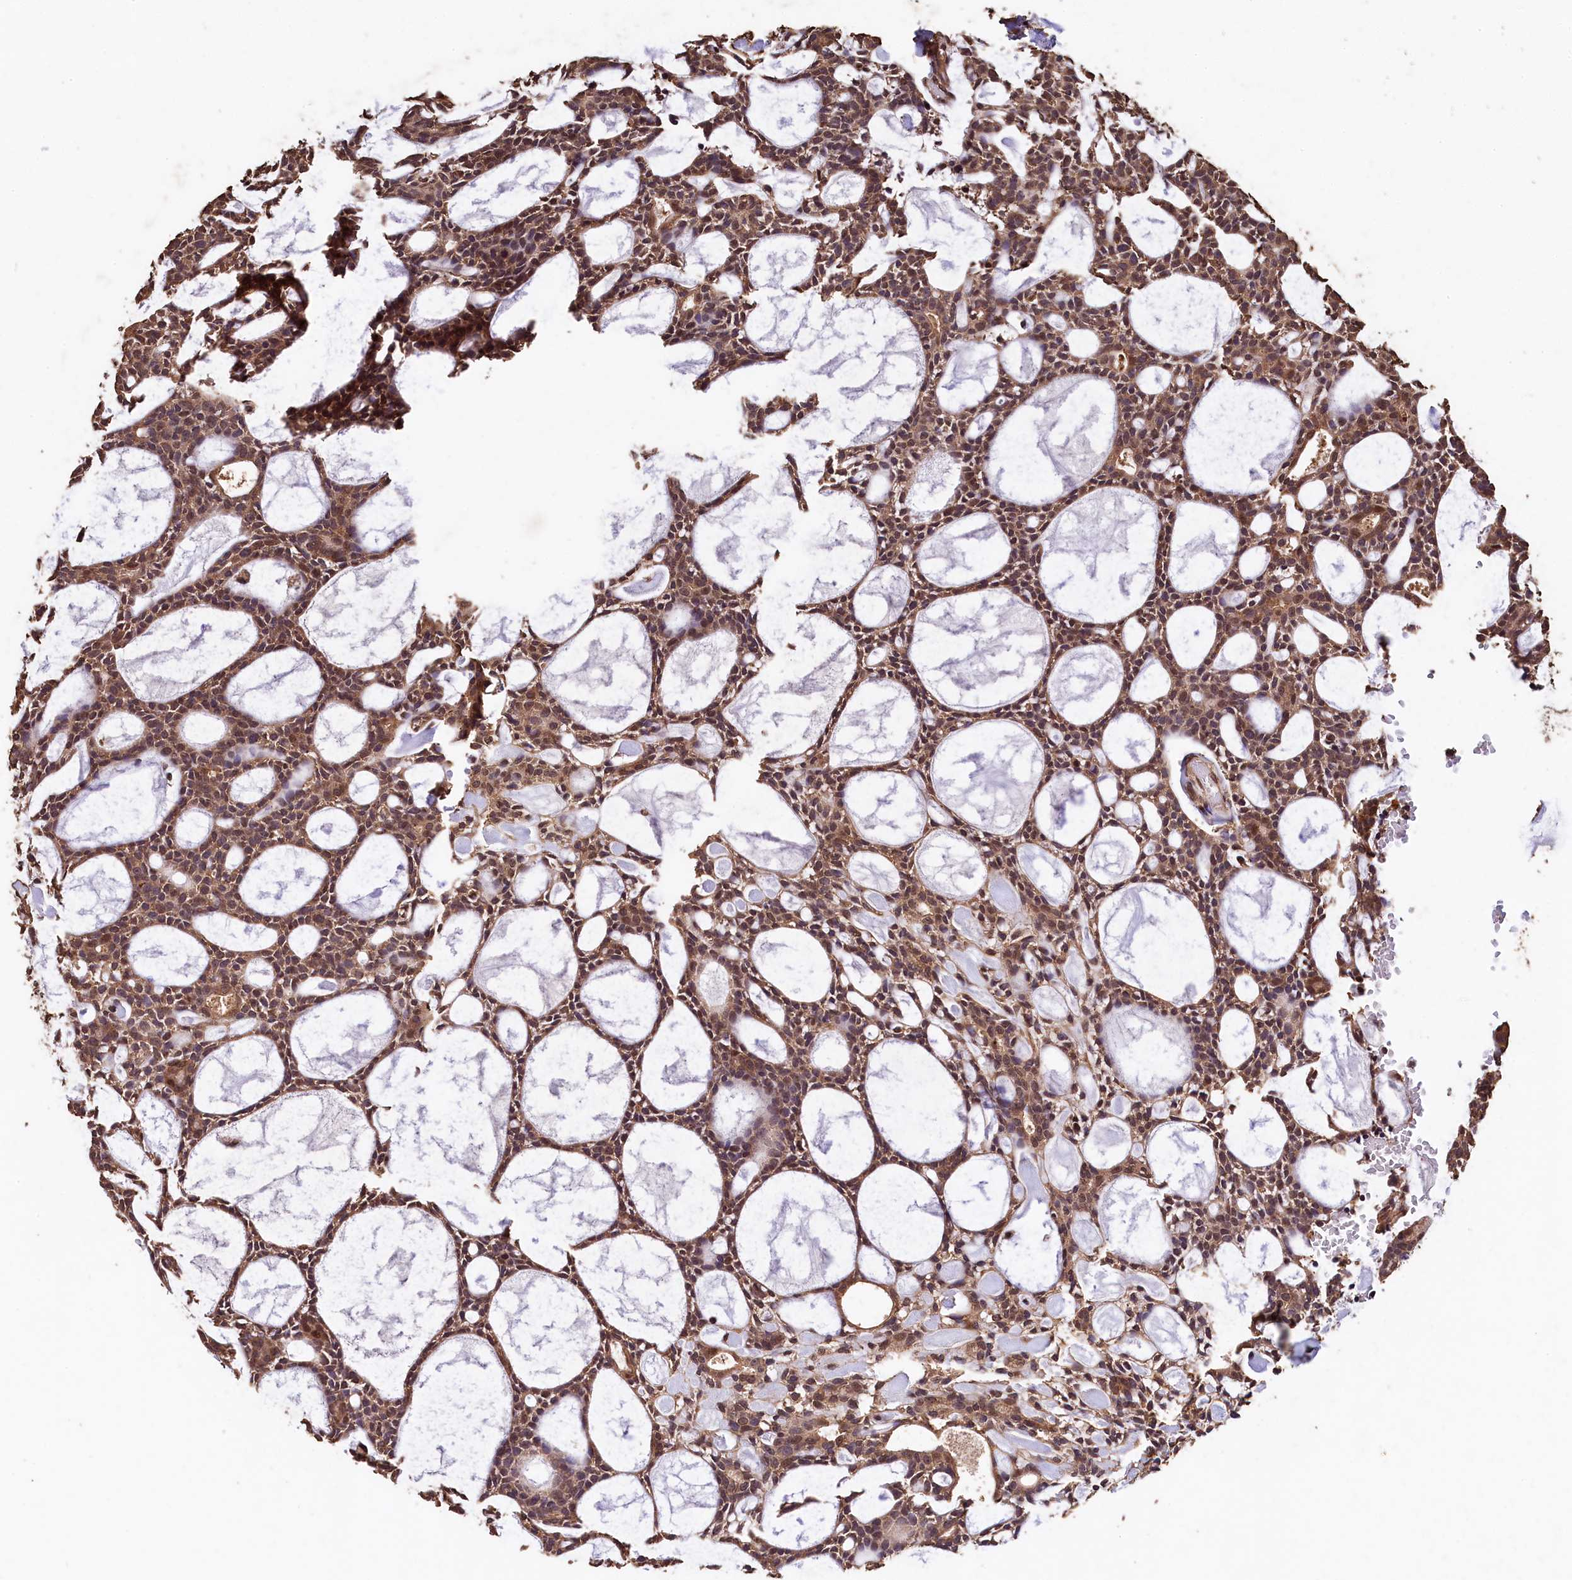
{"staining": {"intensity": "moderate", "quantity": ">75%", "location": "cytoplasmic/membranous,nuclear"}, "tissue": "head and neck cancer", "cell_type": "Tumor cells", "image_type": "cancer", "snomed": [{"axis": "morphology", "description": "Adenocarcinoma, NOS"}, {"axis": "topography", "description": "Salivary gland"}, {"axis": "topography", "description": "Head-Neck"}], "caption": "Head and neck cancer tissue exhibits moderate cytoplasmic/membranous and nuclear expression in about >75% of tumor cells Nuclei are stained in blue.", "gene": "CEP57L1", "patient": {"sex": "male", "age": 55}}